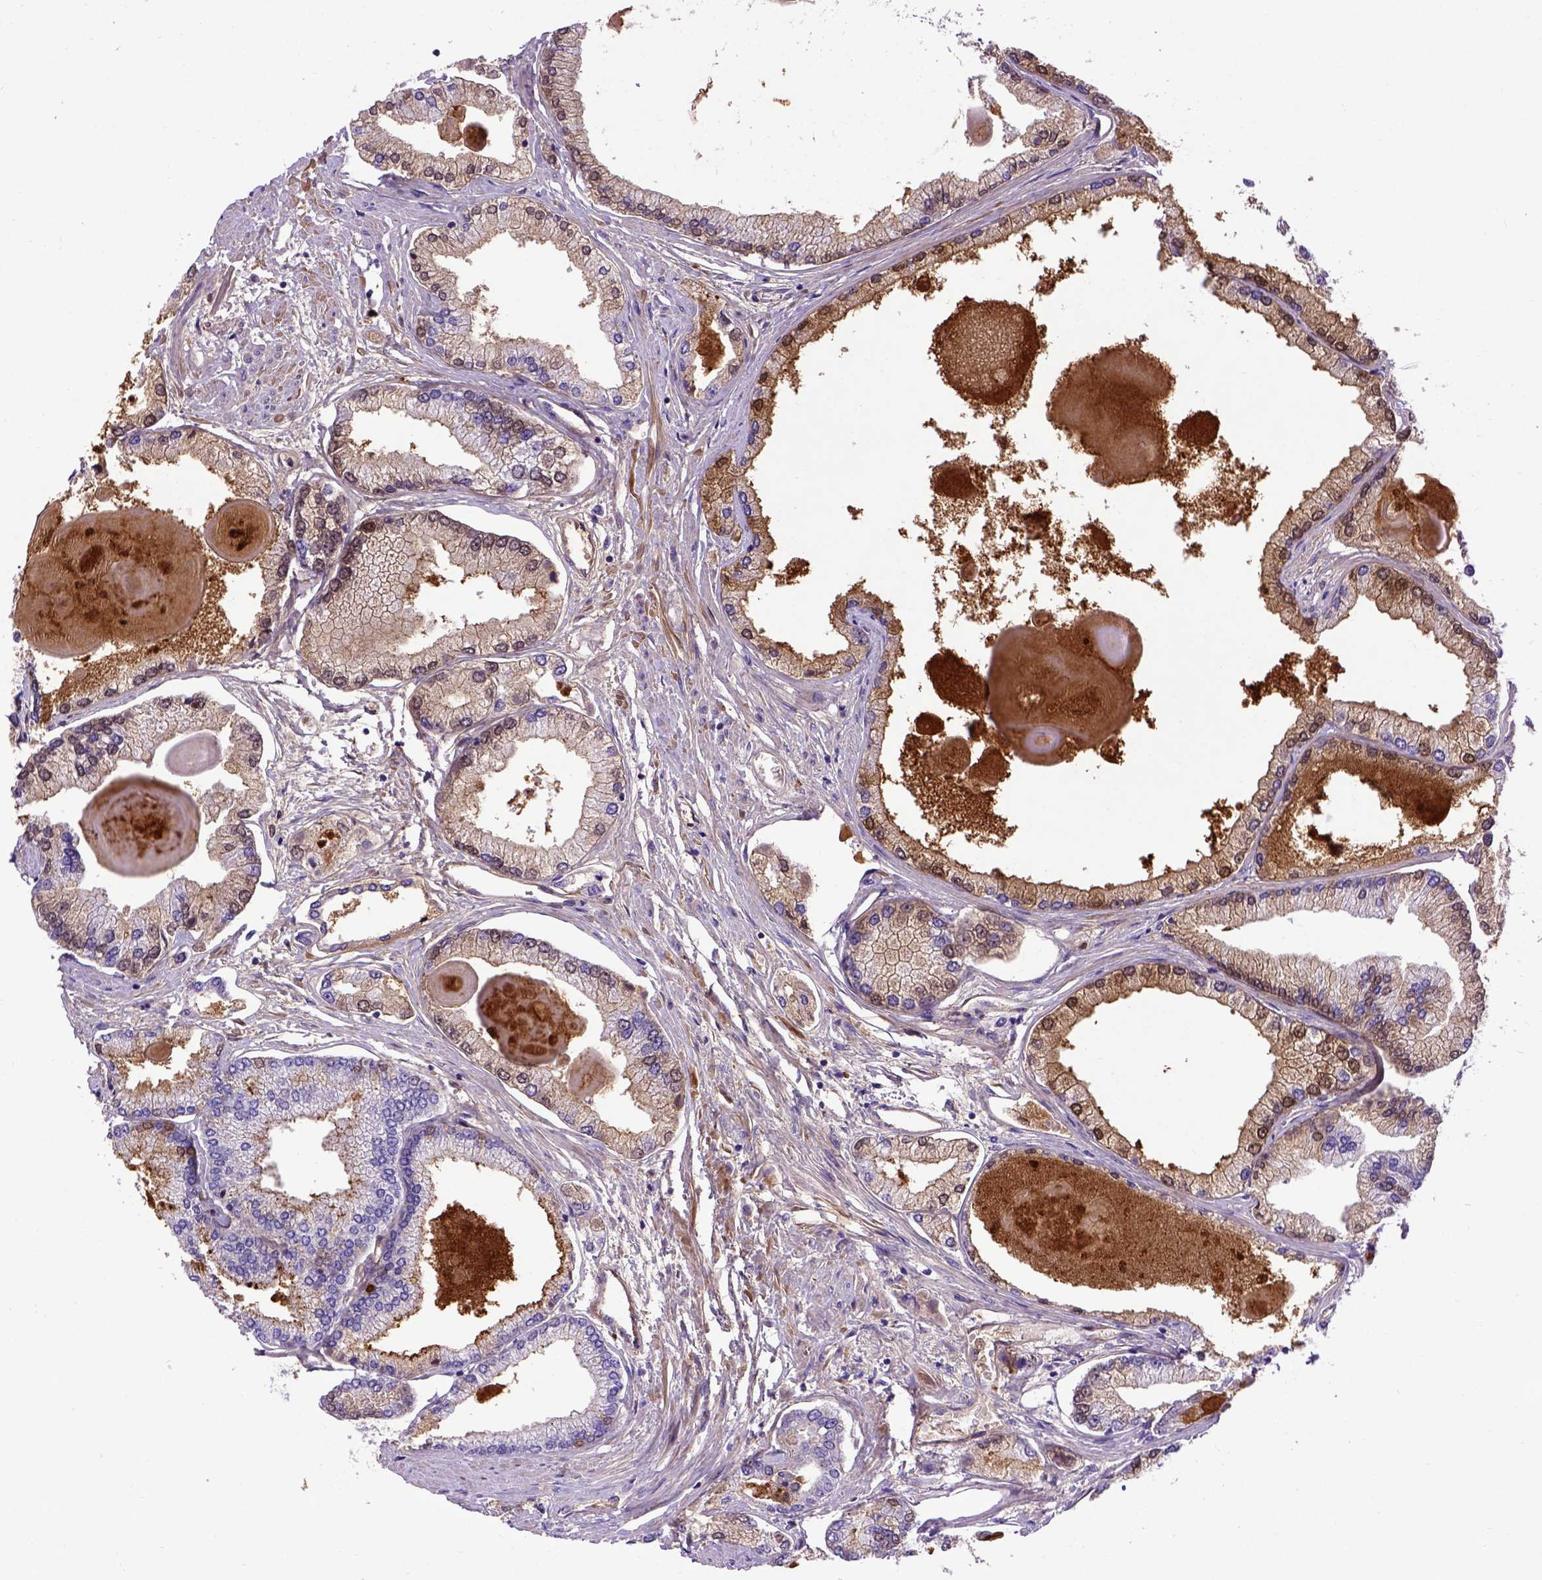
{"staining": {"intensity": "moderate", "quantity": "<25%", "location": "cytoplasmic/membranous"}, "tissue": "prostate cancer", "cell_type": "Tumor cells", "image_type": "cancer", "snomed": [{"axis": "morphology", "description": "Adenocarcinoma, High grade"}, {"axis": "topography", "description": "Prostate"}], "caption": "Protein expression by immunohistochemistry (IHC) reveals moderate cytoplasmic/membranous positivity in approximately <25% of tumor cells in prostate adenocarcinoma (high-grade).", "gene": "ADAM12", "patient": {"sex": "male", "age": 68}}